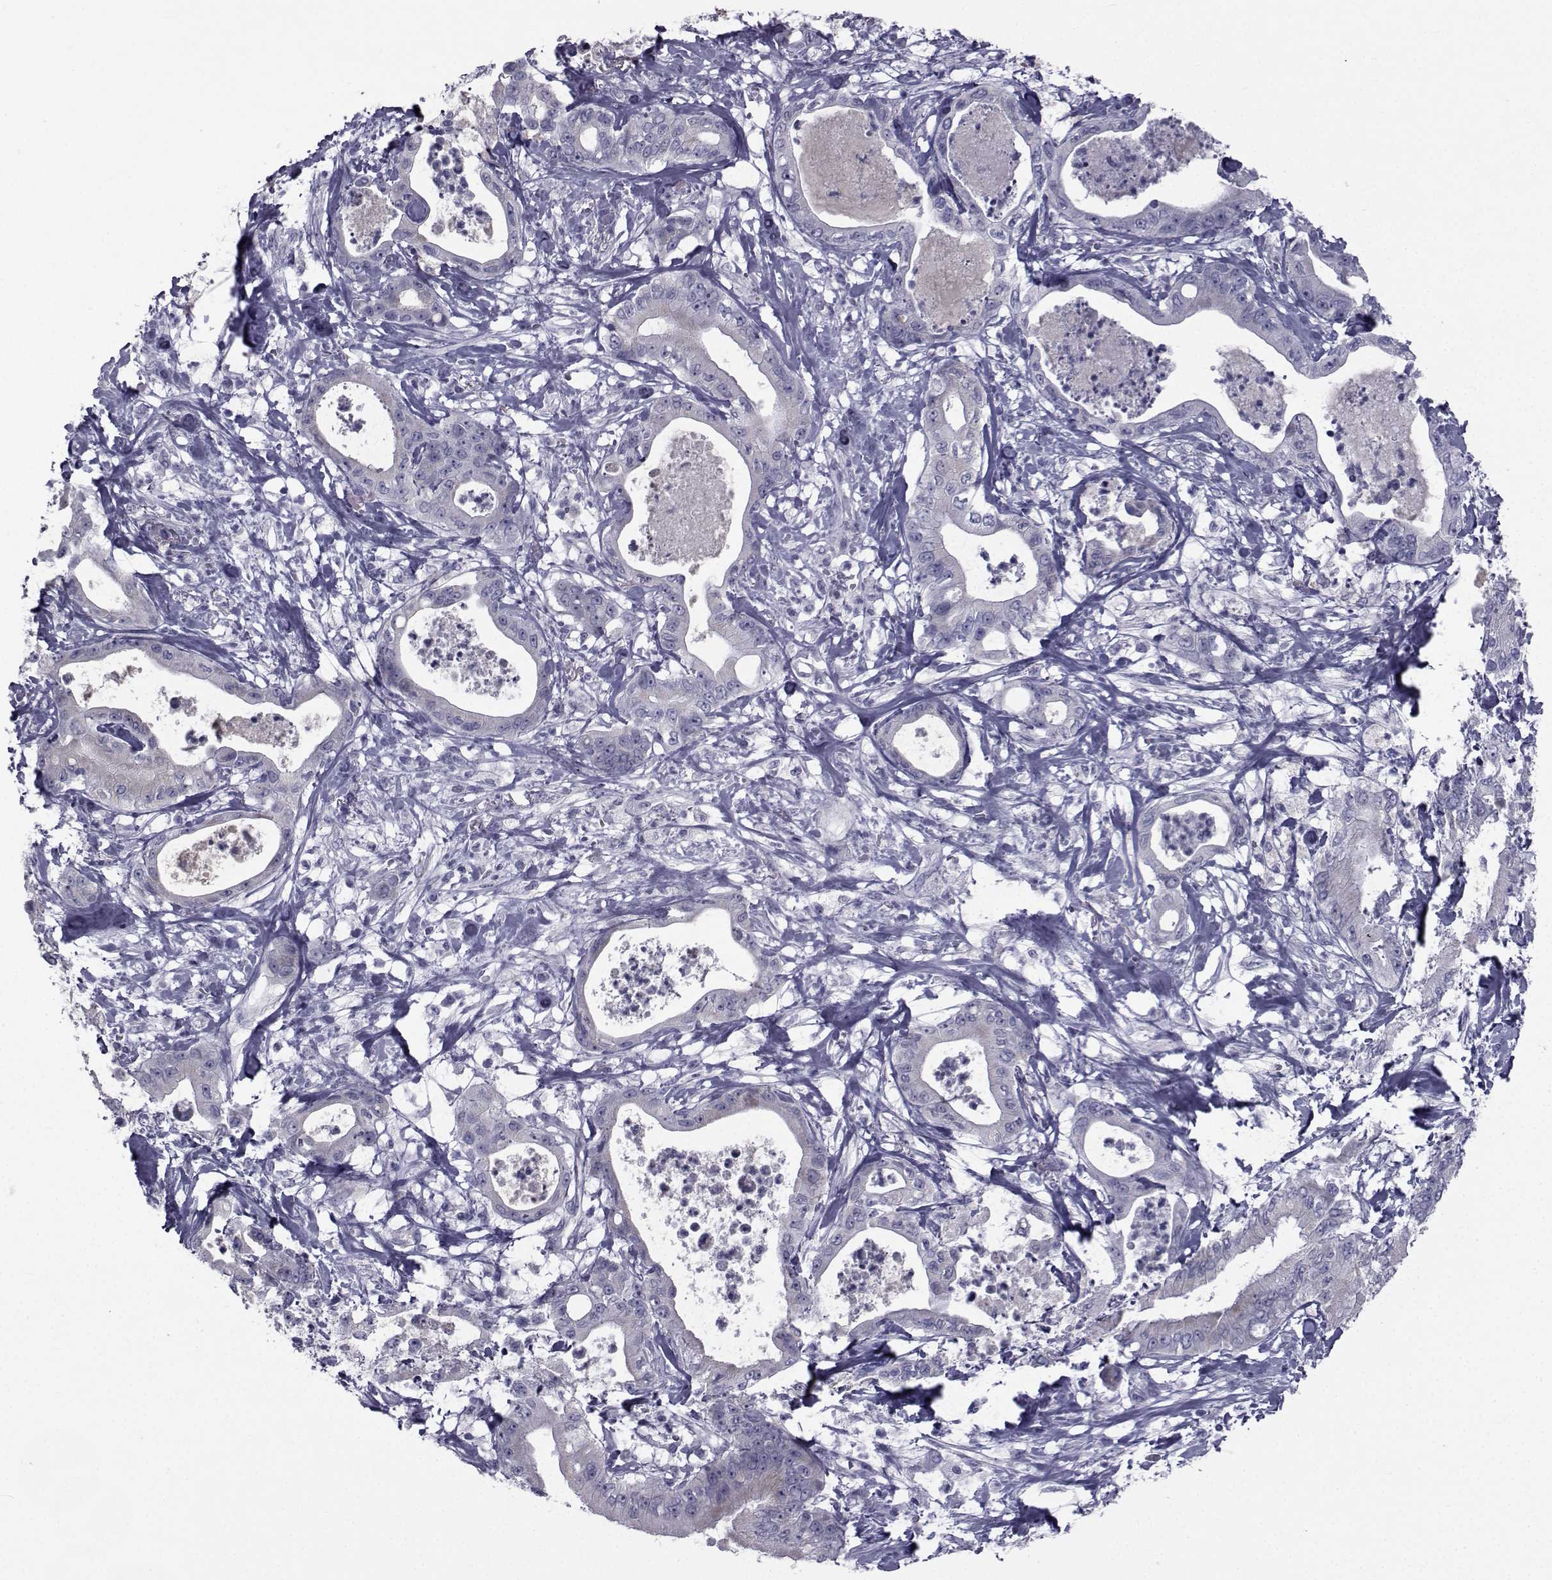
{"staining": {"intensity": "negative", "quantity": "none", "location": "none"}, "tissue": "pancreatic cancer", "cell_type": "Tumor cells", "image_type": "cancer", "snomed": [{"axis": "morphology", "description": "Adenocarcinoma, NOS"}, {"axis": "topography", "description": "Pancreas"}], "caption": "Pancreatic cancer was stained to show a protein in brown. There is no significant positivity in tumor cells. The staining is performed using DAB brown chromogen with nuclei counter-stained in using hematoxylin.", "gene": "FDXR", "patient": {"sex": "male", "age": 71}}